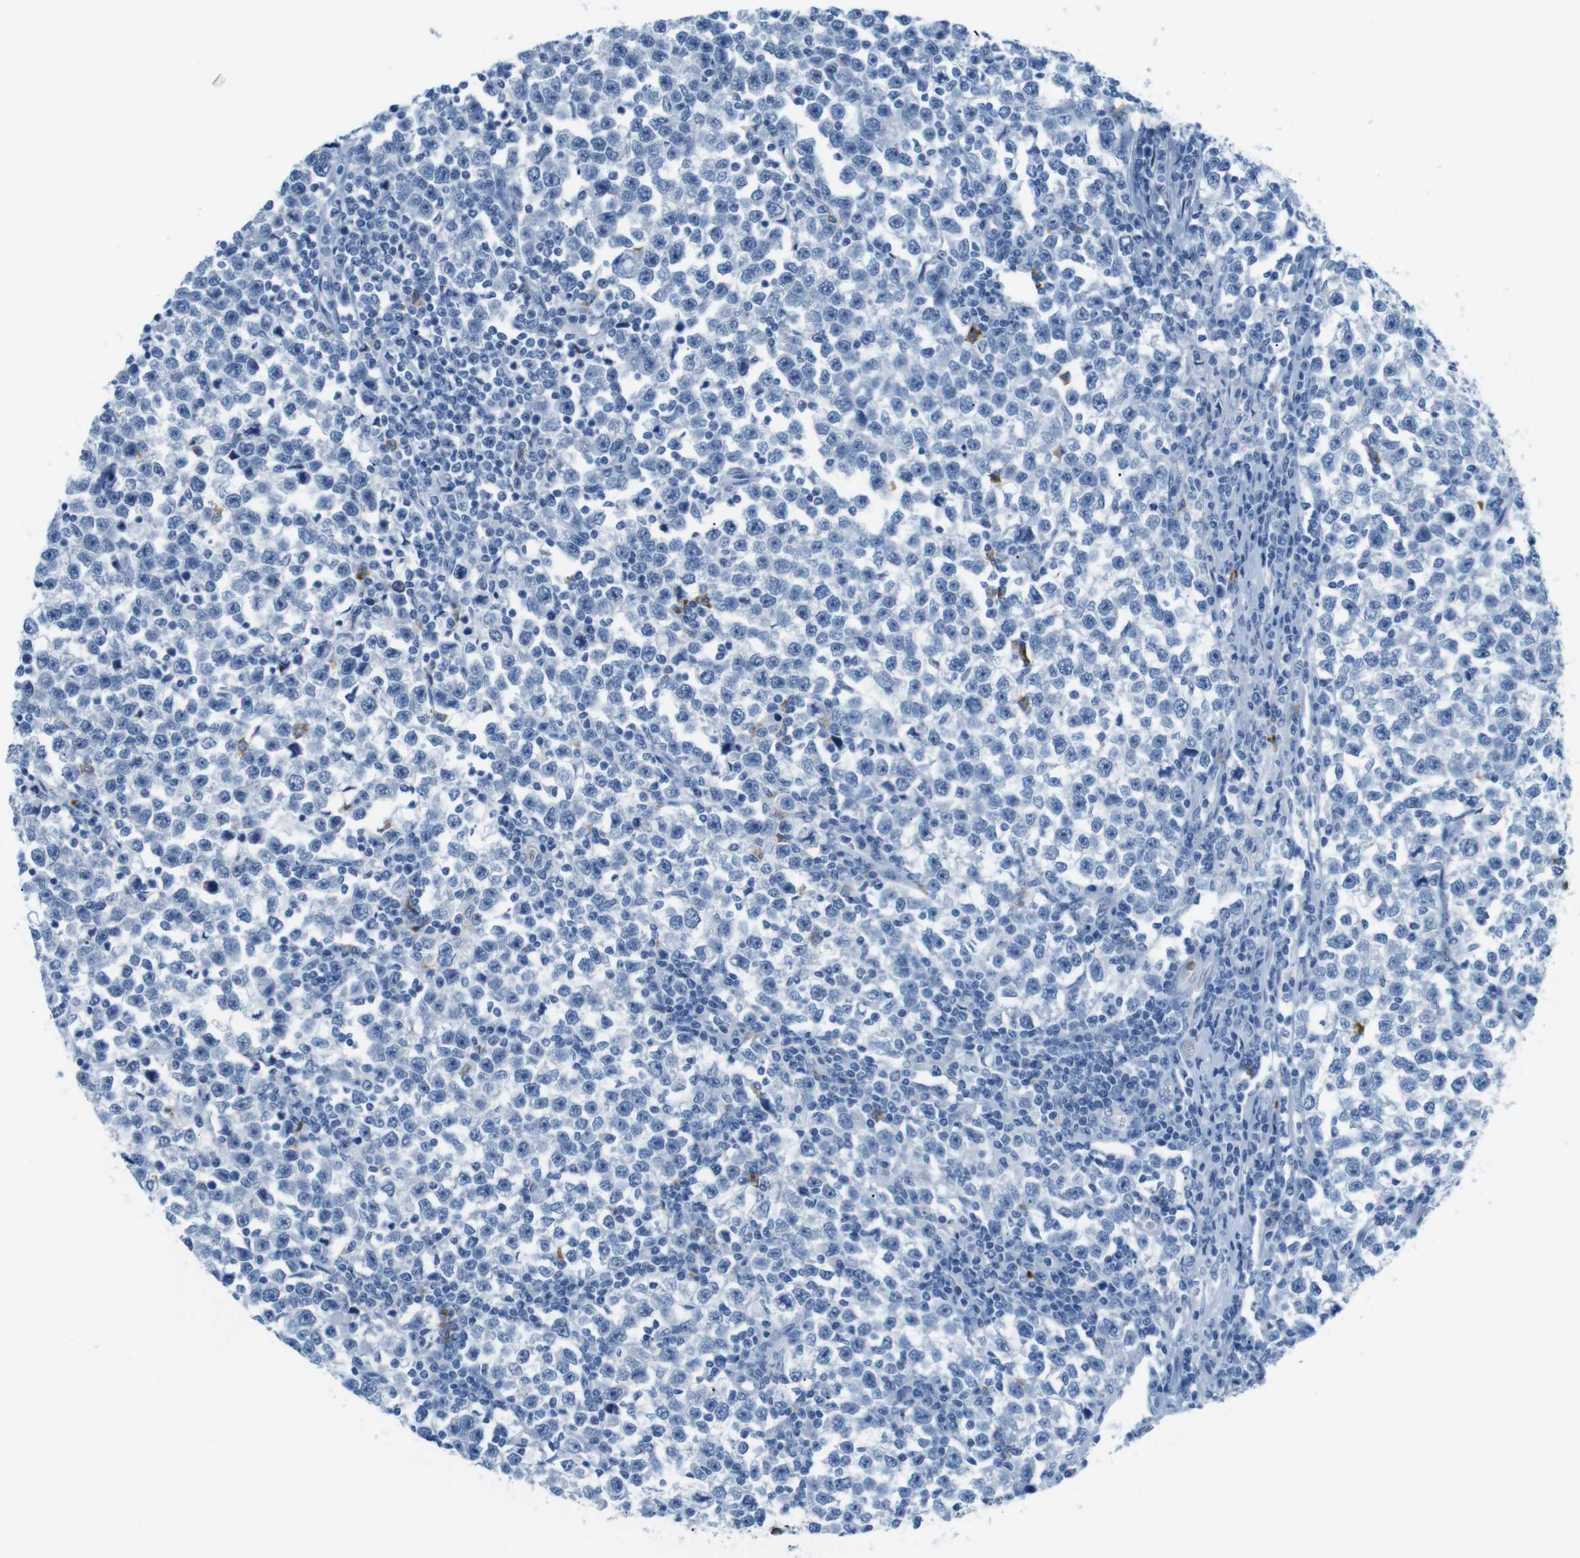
{"staining": {"intensity": "negative", "quantity": "none", "location": "none"}, "tissue": "testis cancer", "cell_type": "Tumor cells", "image_type": "cancer", "snomed": [{"axis": "morphology", "description": "Seminoma, NOS"}, {"axis": "topography", "description": "Testis"}], "caption": "IHC photomicrograph of human seminoma (testis) stained for a protein (brown), which displays no expression in tumor cells.", "gene": "MCEMP1", "patient": {"sex": "male", "age": 43}}